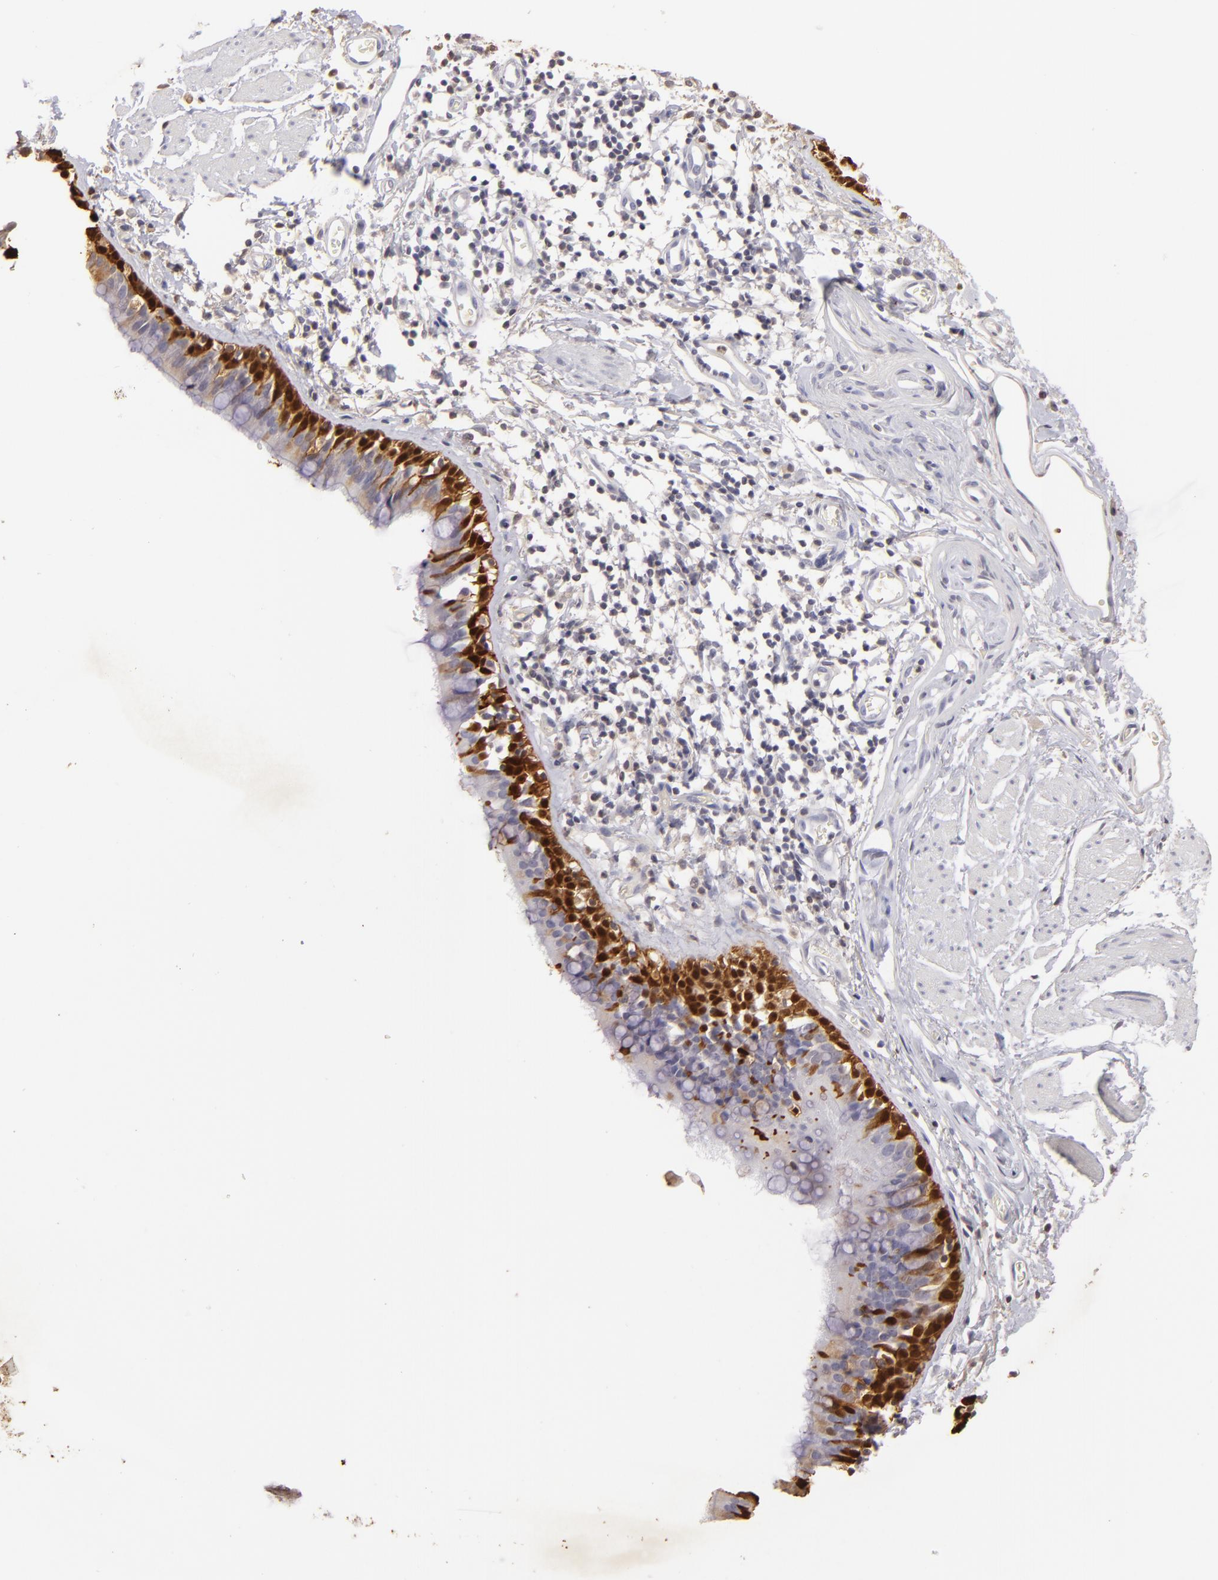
{"staining": {"intensity": "strong", "quantity": ">75%", "location": "cytoplasmic/membranous,nuclear"}, "tissue": "bronchus", "cell_type": "Respiratory epithelial cells", "image_type": "normal", "snomed": [{"axis": "morphology", "description": "Normal tissue, NOS"}, {"axis": "topography", "description": "Lymph node of abdomen"}, {"axis": "topography", "description": "Lymph node of pelvis"}], "caption": "Immunohistochemical staining of benign bronchus reveals >75% levels of strong cytoplasmic/membranous,nuclear protein staining in about >75% of respiratory epithelial cells. The staining was performed using DAB to visualize the protein expression in brown, while the nuclei were stained in blue with hematoxylin (Magnification: 20x).", "gene": "S100A2", "patient": {"sex": "female", "age": 65}}